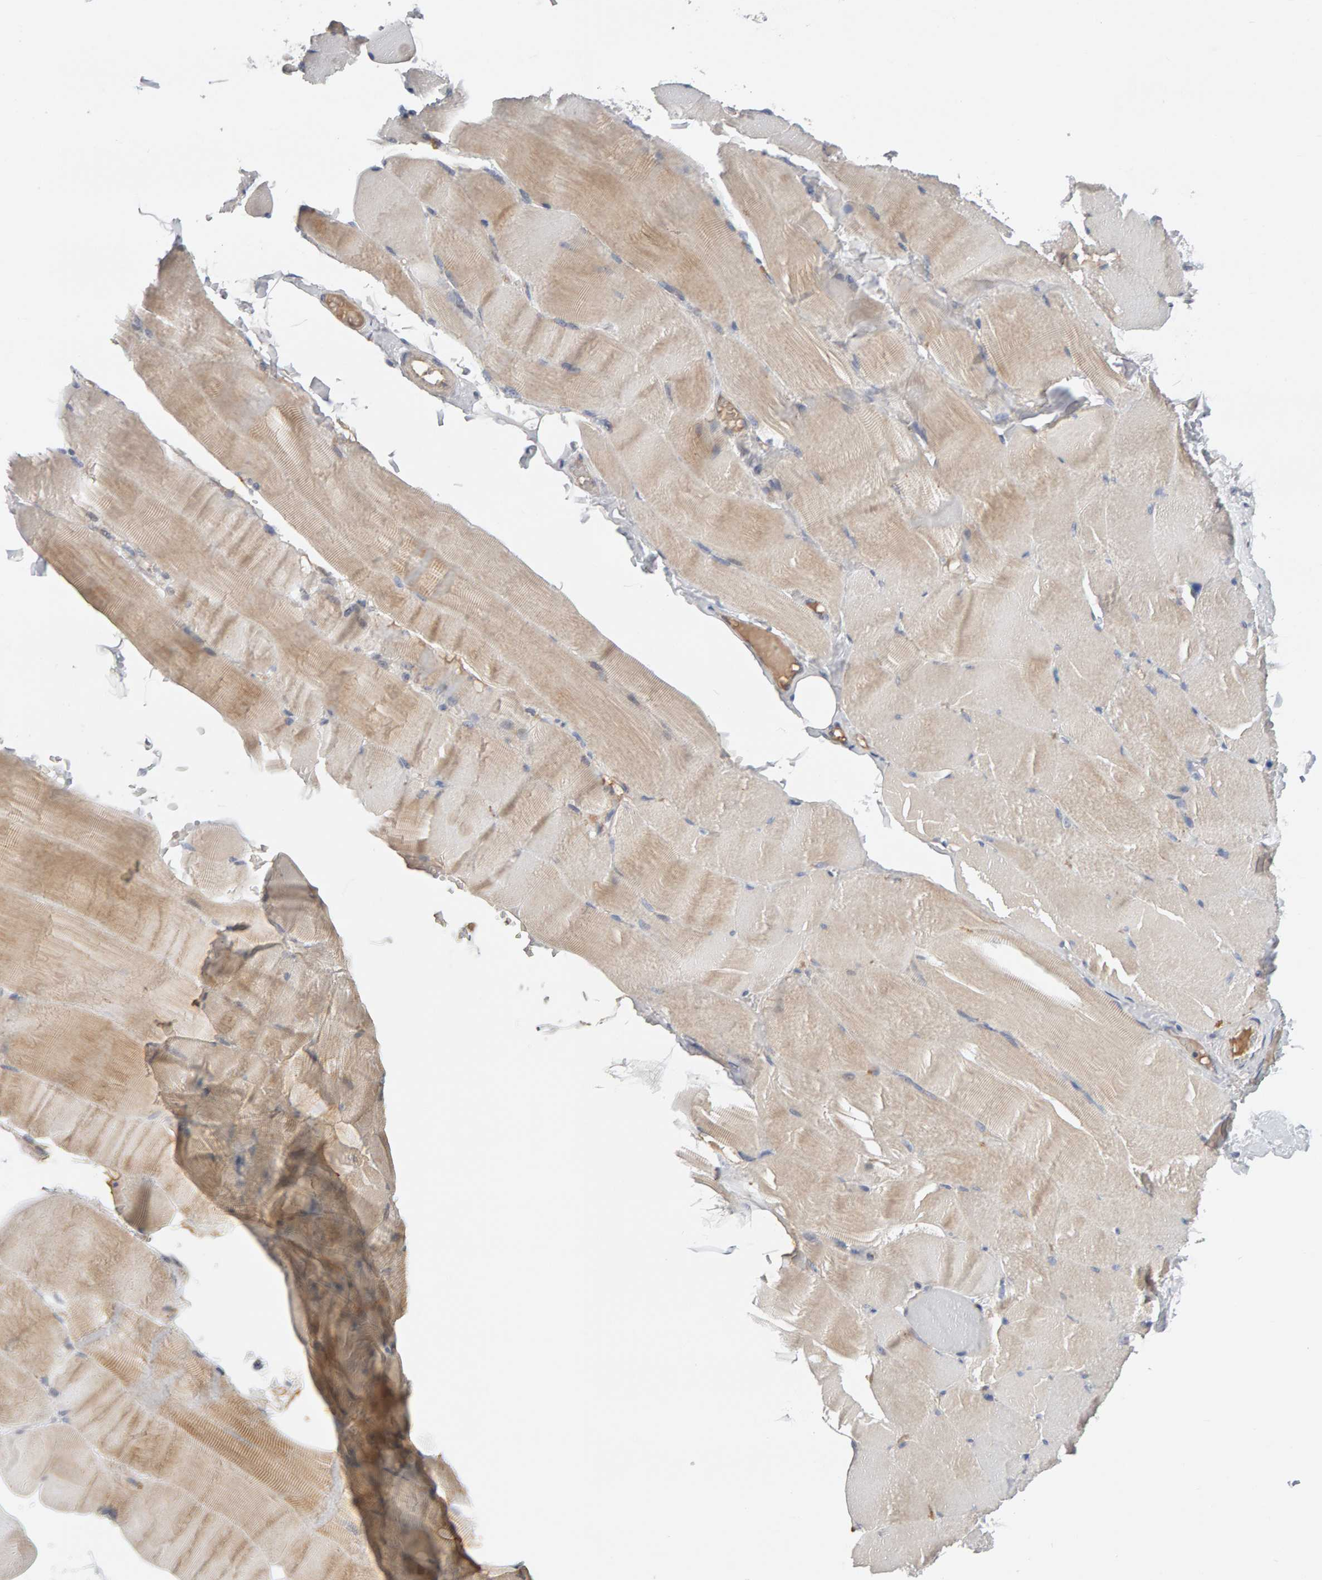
{"staining": {"intensity": "weak", "quantity": "25%-75%", "location": "cytoplasmic/membranous"}, "tissue": "skeletal muscle", "cell_type": "Myocytes", "image_type": "normal", "snomed": [{"axis": "morphology", "description": "Normal tissue, NOS"}, {"axis": "topography", "description": "Skin"}, {"axis": "topography", "description": "Skeletal muscle"}], "caption": "Immunohistochemistry (IHC) micrograph of normal skeletal muscle: skeletal muscle stained using IHC displays low levels of weak protein expression localized specifically in the cytoplasmic/membranous of myocytes, appearing as a cytoplasmic/membranous brown color.", "gene": "GFUS", "patient": {"sex": "male", "age": 83}}